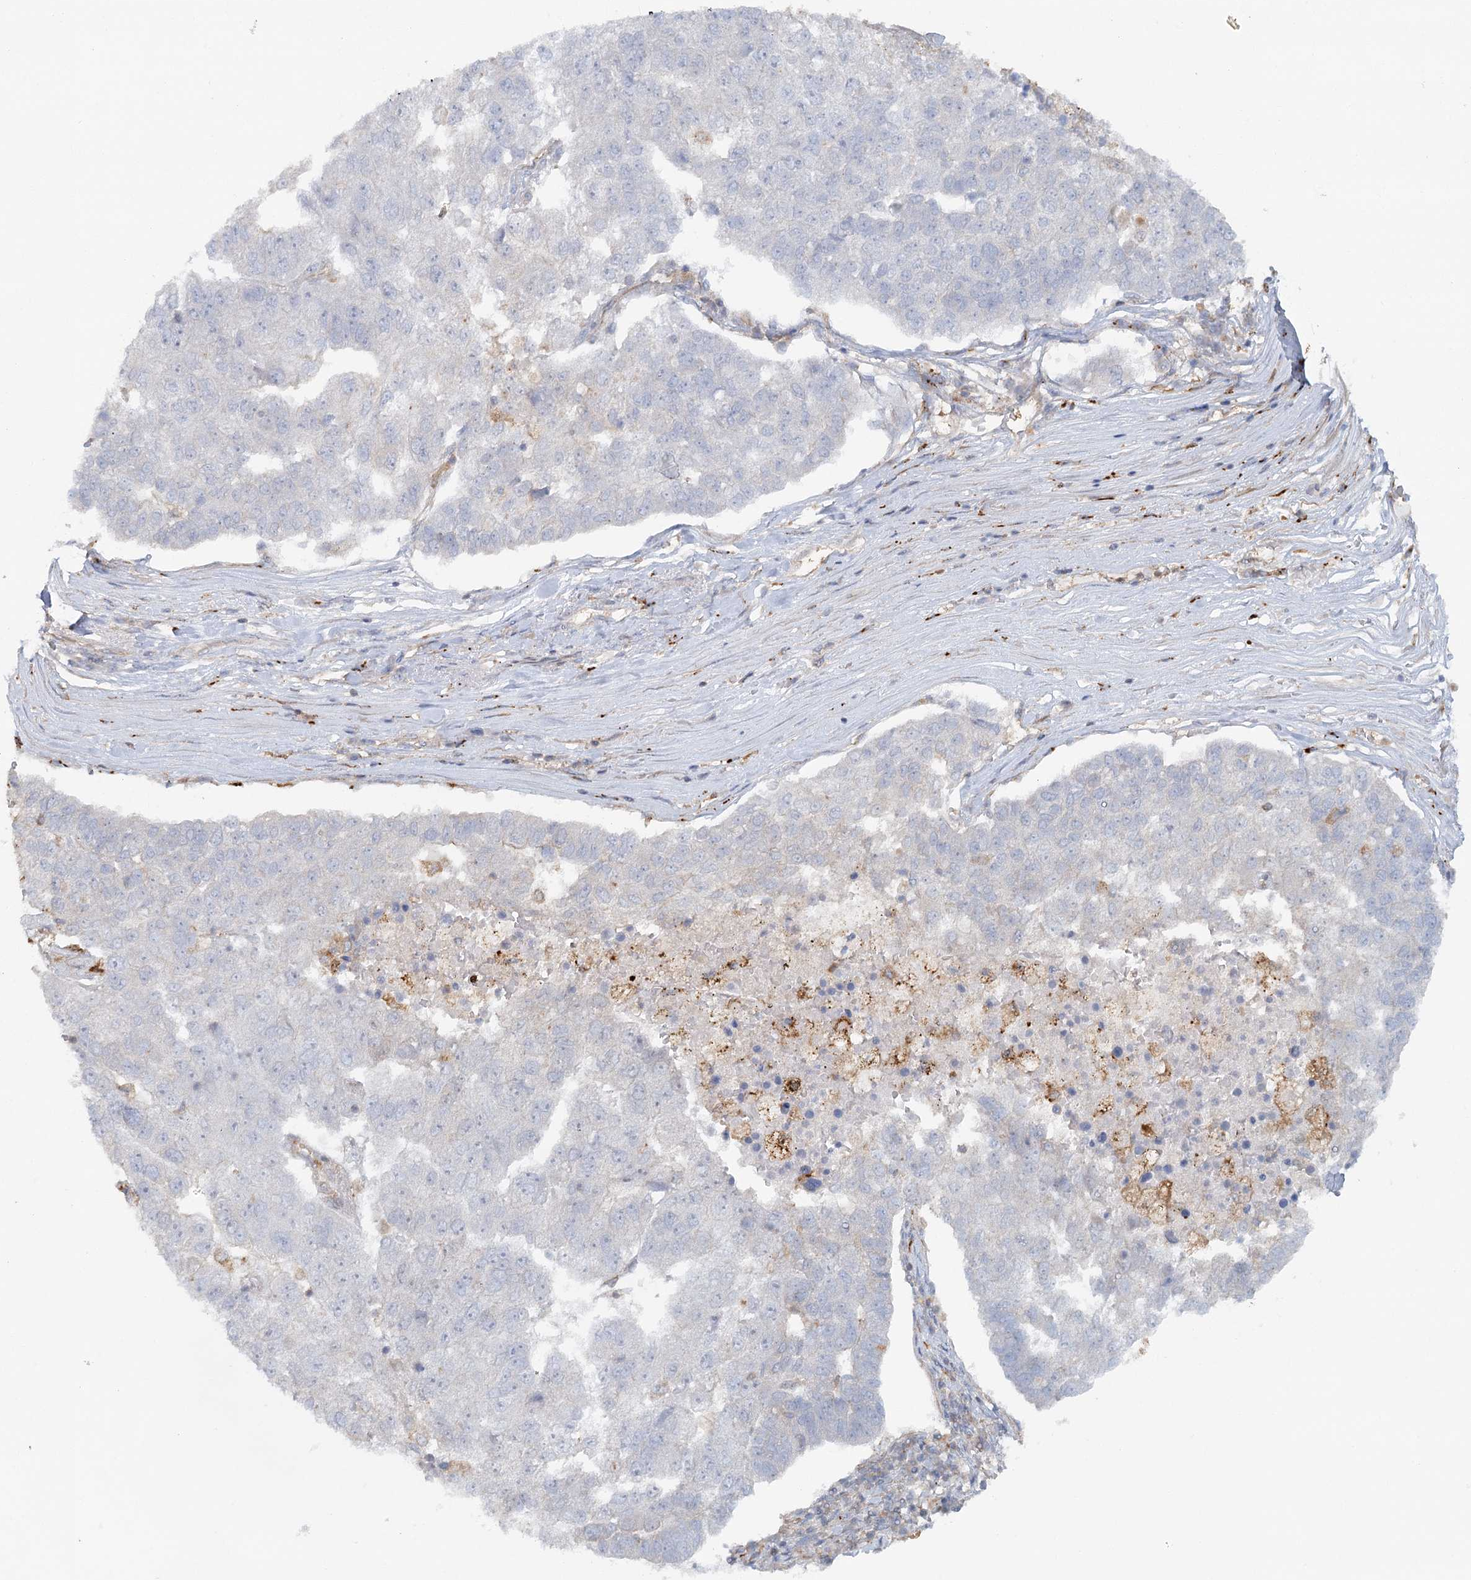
{"staining": {"intensity": "negative", "quantity": "none", "location": "none"}, "tissue": "pancreatic cancer", "cell_type": "Tumor cells", "image_type": "cancer", "snomed": [{"axis": "morphology", "description": "Adenocarcinoma, NOS"}, {"axis": "topography", "description": "Pancreas"}], "caption": "Tumor cells show no significant expression in adenocarcinoma (pancreatic).", "gene": "GBE1", "patient": {"sex": "female", "age": 61}}